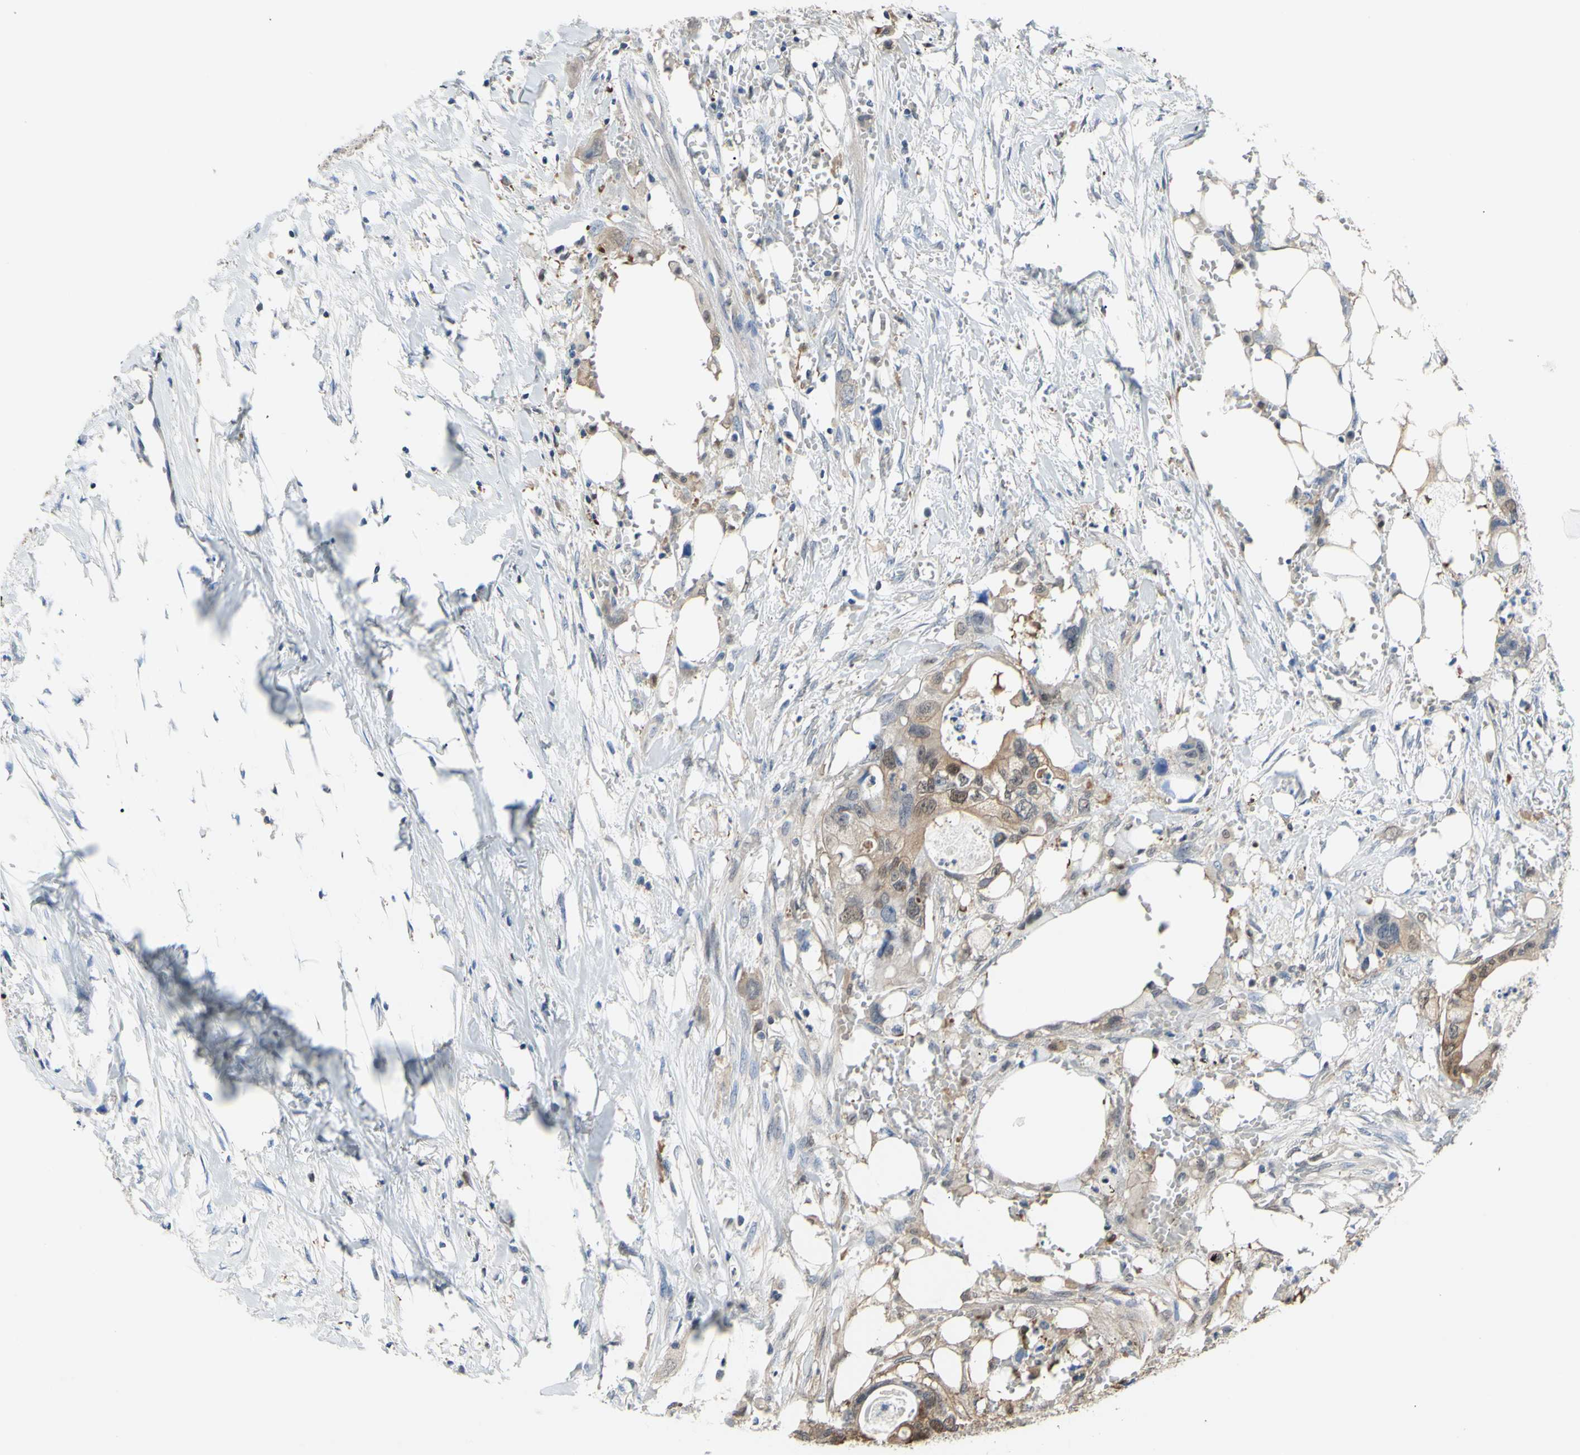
{"staining": {"intensity": "weak", "quantity": "25%-75%", "location": "cytoplasmic/membranous,nuclear"}, "tissue": "colorectal cancer", "cell_type": "Tumor cells", "image_type": "cancer", "snomed": [{"axis": "morphology", "description": "Adenocarcinoma, NOS"}, {"axis": "topography", "description": "Colon"}], "caption": "A brown stain highlights weak cytoplasmic/membranous and nuclear staining of a protein in human colorectal cancer (adenocarcinoma) tumor cells.", "gene": "UPK3B", "patient": {"sex": "female", "age": 57}}